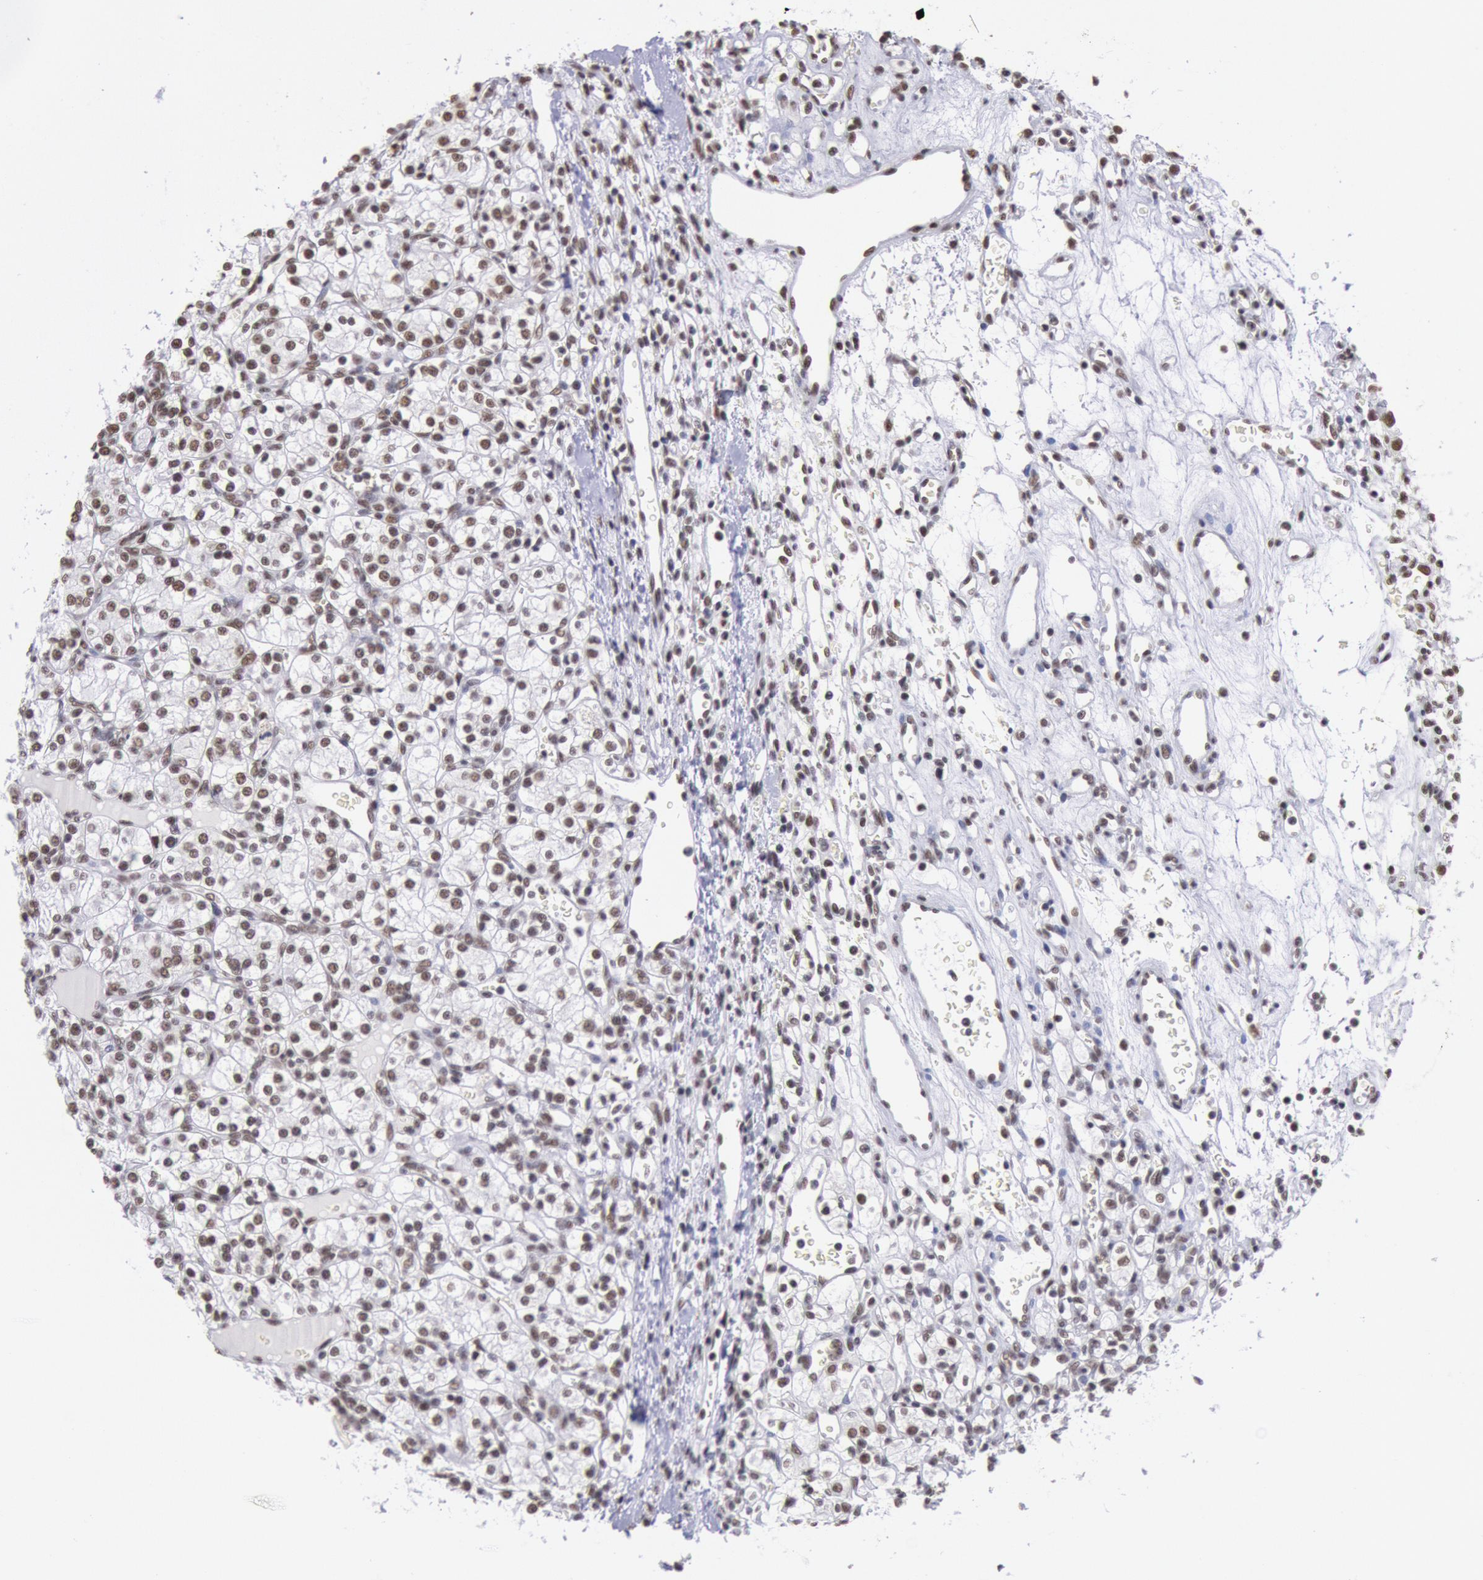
{"staining": {"intensity": "moderate", "quantity": ">75%", "location": "nuclear"}, "tissue": "renal cancer", "cell_type": "Tumor cells", "image_type": "cancer", "snomed": [{"axis": "morphology", "description": "Adenocarcinoma, NOS"}, {"axis": "topography", "description": "Kidney"}], "caption": "Adenocarcinoma (renal) was stained to show a protein in brown. There is medium levels of moderate nuclear staining in approximately >75% of tumor cells.", "gene": "SNRPD3", "patient": {"sex": "female", "age": 62}}